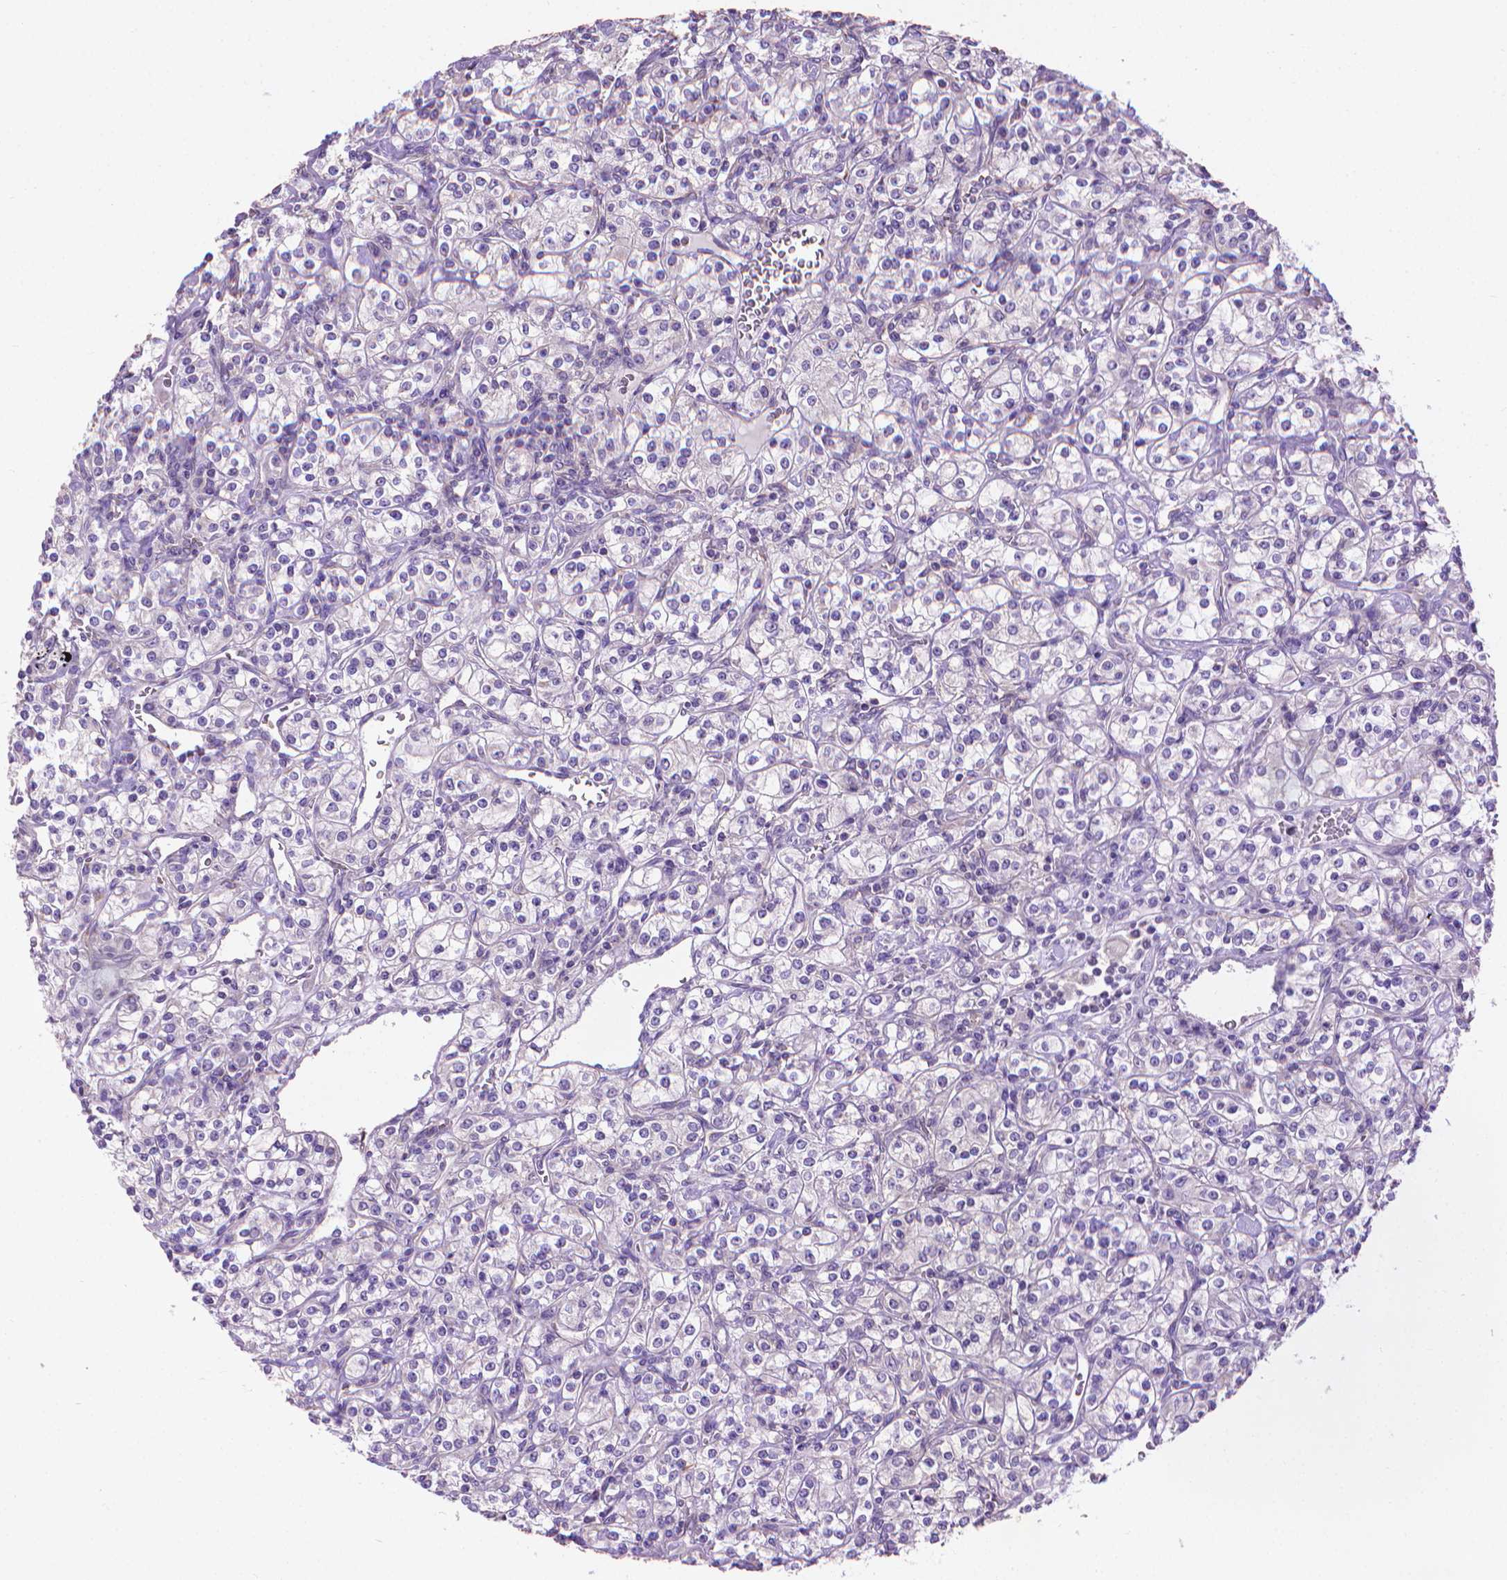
{"staining": {"intensity": "negative", "quantity": "none", "location": "none"}, "tissue": "renal cancer", "cell_type": "Tumor cells", "image_type": "cancer", "snomed": [{"axis": "morphology", "description": "Adenocarcinoma, NOS"}, {"axis": "topography", "description": "Kidney"}], "caption": "Micrograph shows no protein staining in tumor cells of renal adenocarcinoma tissue.", "gene": "SYN1", "patient": {"sex": "male", "age": 77}}